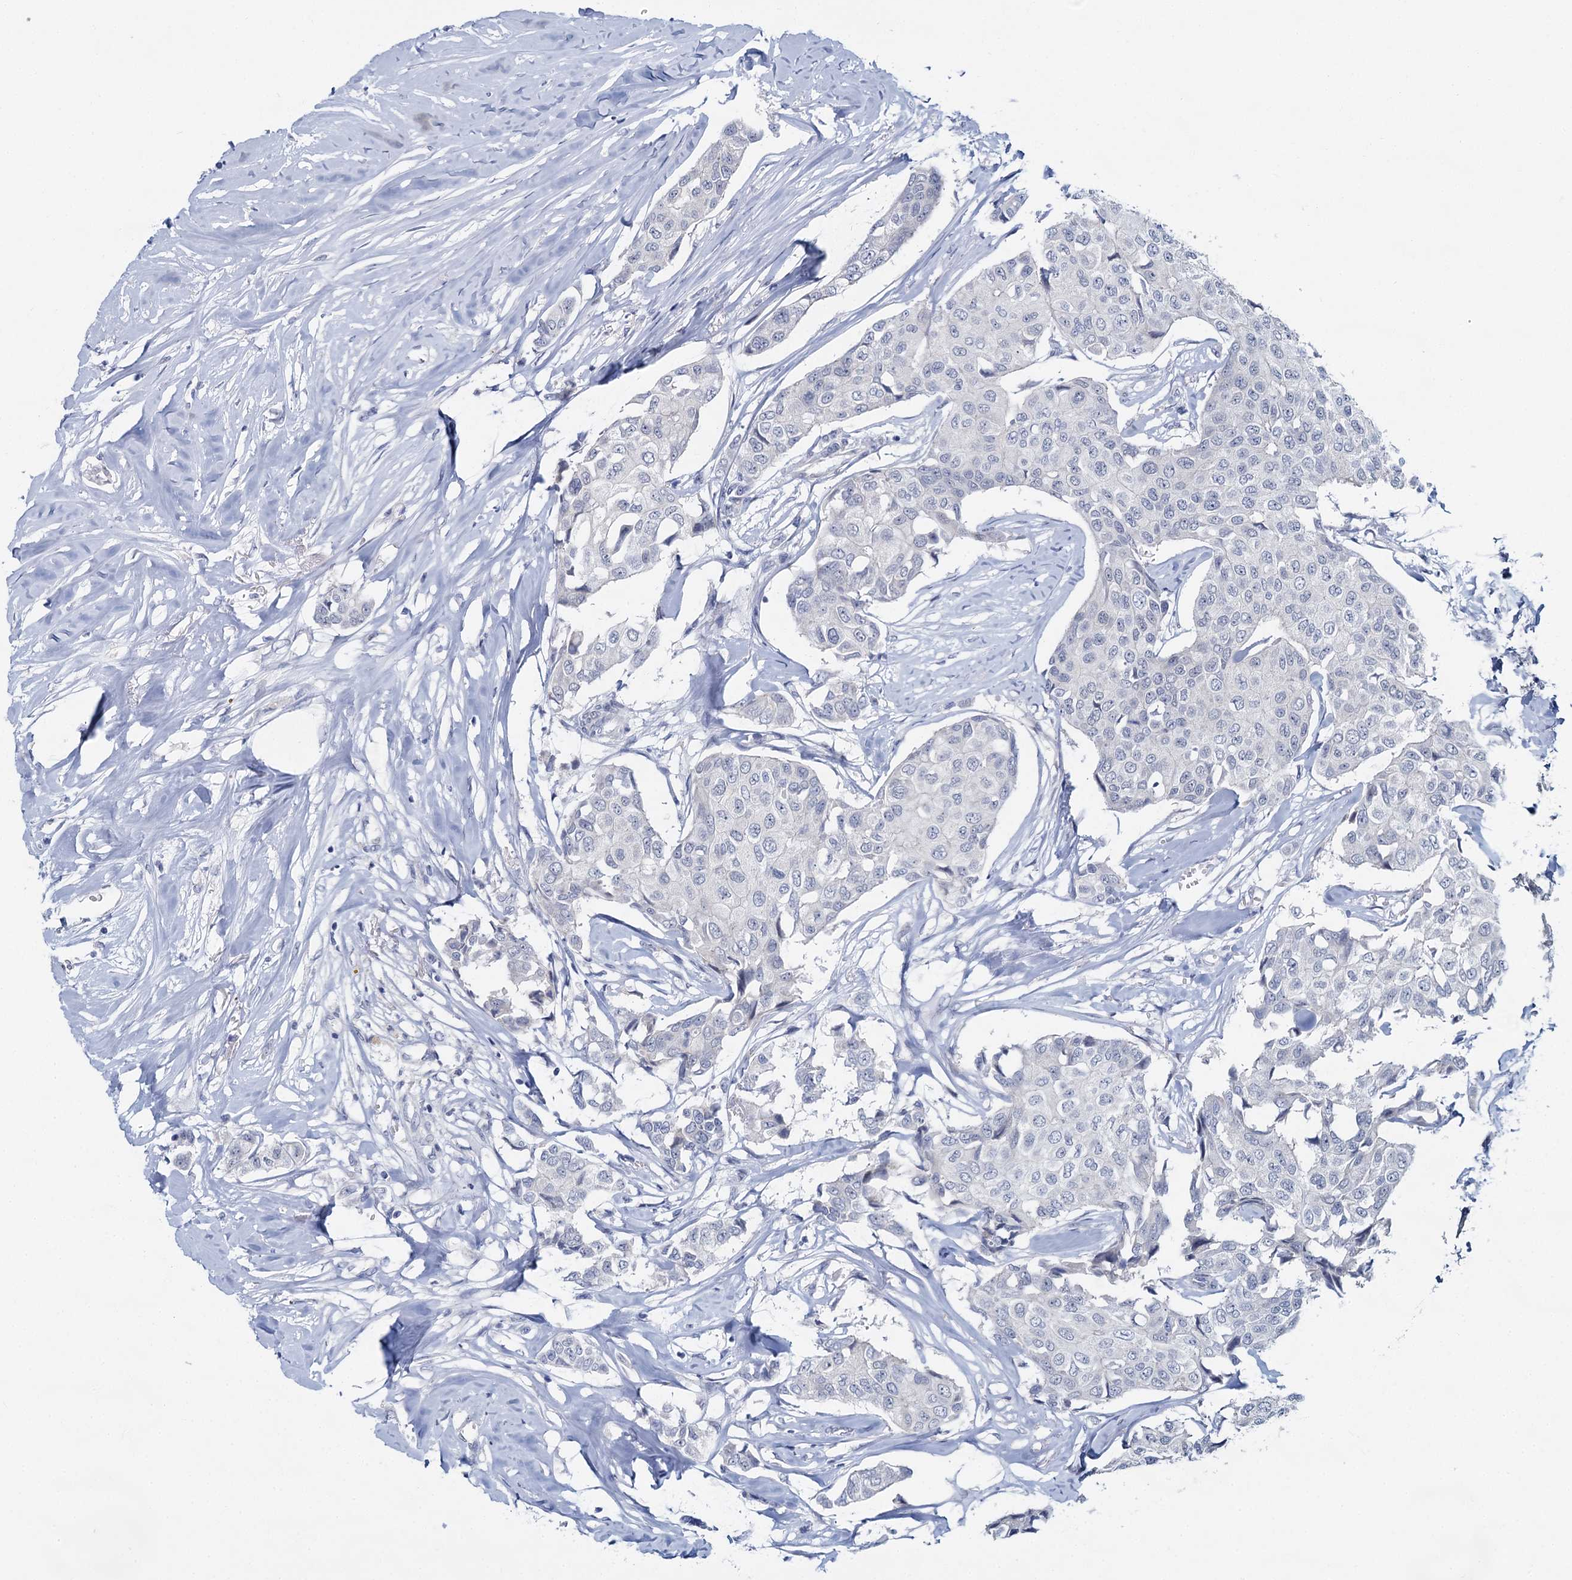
{"staining": {"intensity": "negative", "quantity": "none", "location": "none"}, "tissue": "breast cancer", "cell_type": "Tumor cells", "image_type": "cancer", "snomed": [{"axis": "morphology", "description": "Duct carcinoma"}, {"axis": "topography", "description": "Breast"}], "caption": "Intraductal carcinoma (breast) was stained to show a protein in brown. There is no significant expression in tumor cells. (DAB (3,3'-diaminobenzidine) IHC, high magnification).", "gene": "ACRBP", "patient": {"sex": "female", "age": 80}}